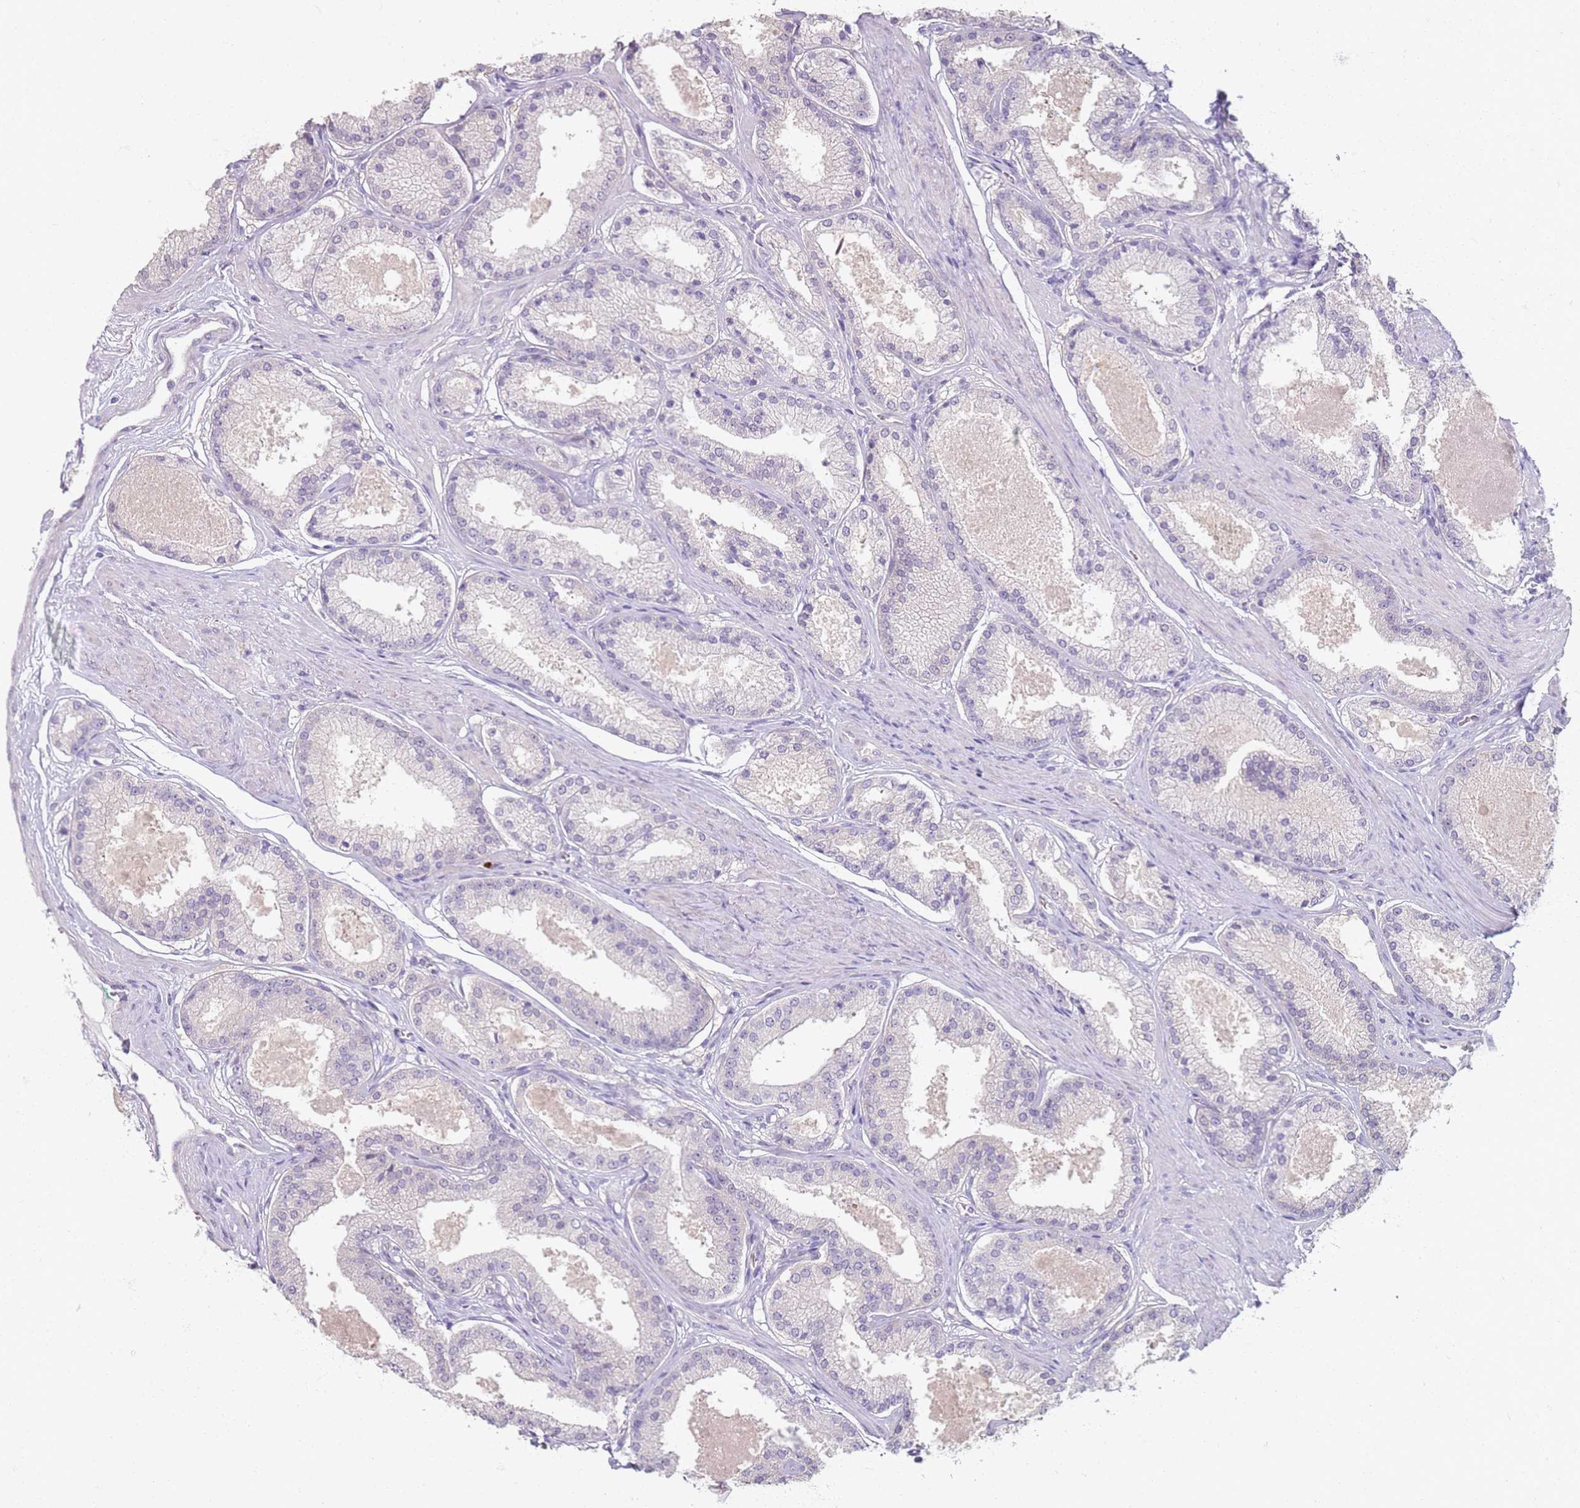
{"staining": {"intensity": "negative", "quantity": "none", "location": "none"}, "tissue": "prostate cancer", "cell_type": "Tumor cells", "image_type": "cancer", "snomed": [{"axis": "morphology", "description": "Adenocarcinoma, Low grade"}, {"axis": "topography", "description": "Prostate"}], "caption": "A histopathology image of prostate cancer (adenocarcinoma (low-grade)) stained for a protein displays no brown staining in tumor cells.", "gene": "CD40LG", "patient": {"sex": "male", "age": 59}}